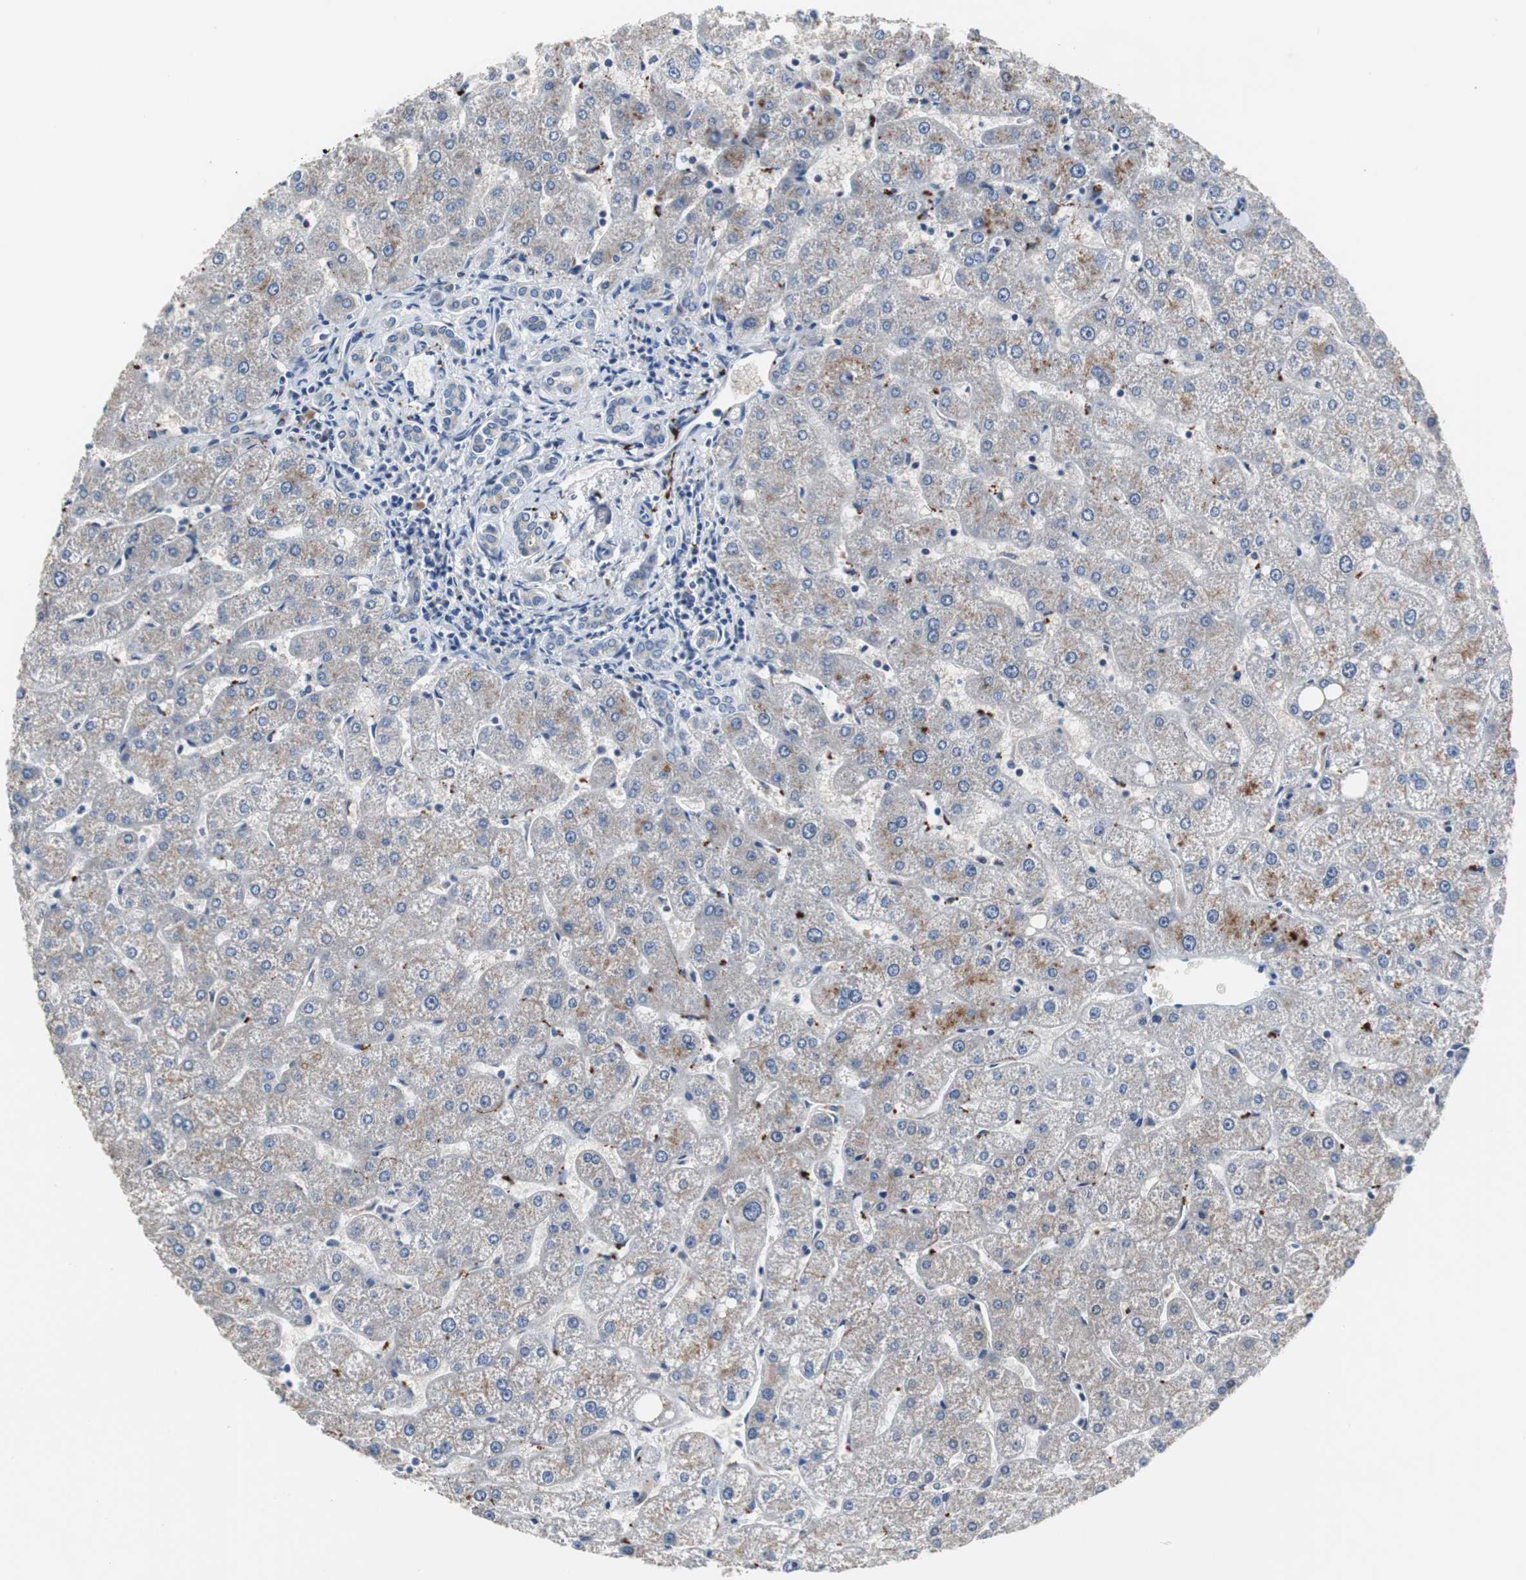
{"staining": {"intensity": "weak", "quantity": "25%-75%", "location": "cytoplasmic/membranous"}, "tissue": "liver", "cell_type": "Cholangiocytes", "image_type": "normal", "snomed": [{"axis": "morphology", "description": "Normal tissue, NOS"}, {"axis": "topography", "description": "Liver"}], "caption": "Protein analysis of benign liver displays weak cytoplasmic/membranous staining in about 25%-75% of cholangiocytes. (DAB (3,3'-diaminobenzidine) IHC with brightfield microscopy, high magnification).", "gene": "CALB2", "patient": {"sex": "male", "age": 67}}